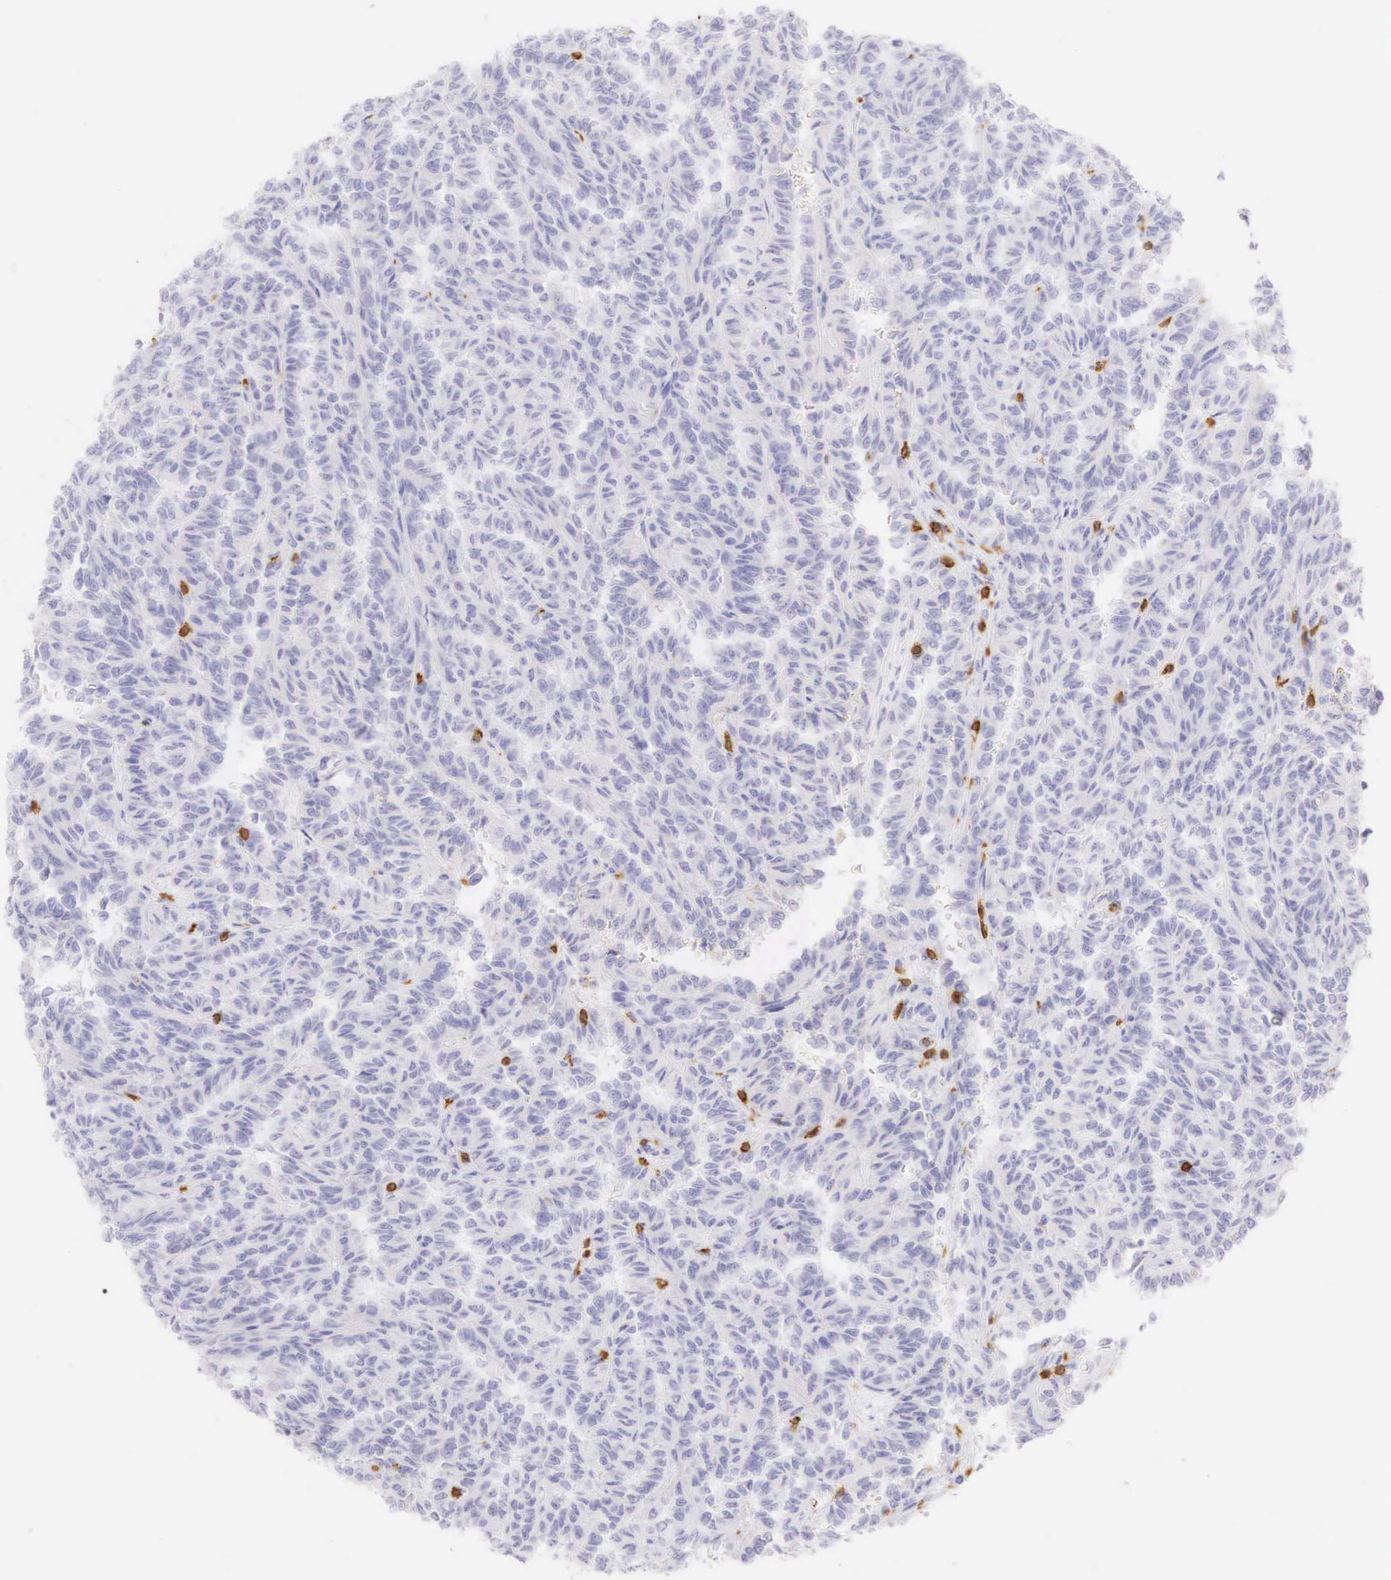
{"staining": {"intensity": "negative", "quantity": "none", "location": "none"}, "tissue": "renal cancer", "cell_type": "Tumor cells", "image_type": "cancer", "snomed": [{"axis": "morphology", "description": "Inflammation, NOS"}, {"axis": "morphology", "description": "Adenocarcinoma, NOS"}, {"axis": "topography", "description": "Kidney"}], "caption": "High magnification brightfield microscopy of adenocarcinoma (renal) stained with DAB (3,3'-diaminobenzidine) (brown) and counterstained with hematoxylin (blue): tumor cells show no significant positivity. Nuclei are stained in blue.", "gene": "CD3E", "patient": {"sex": "male", "age": 68}}